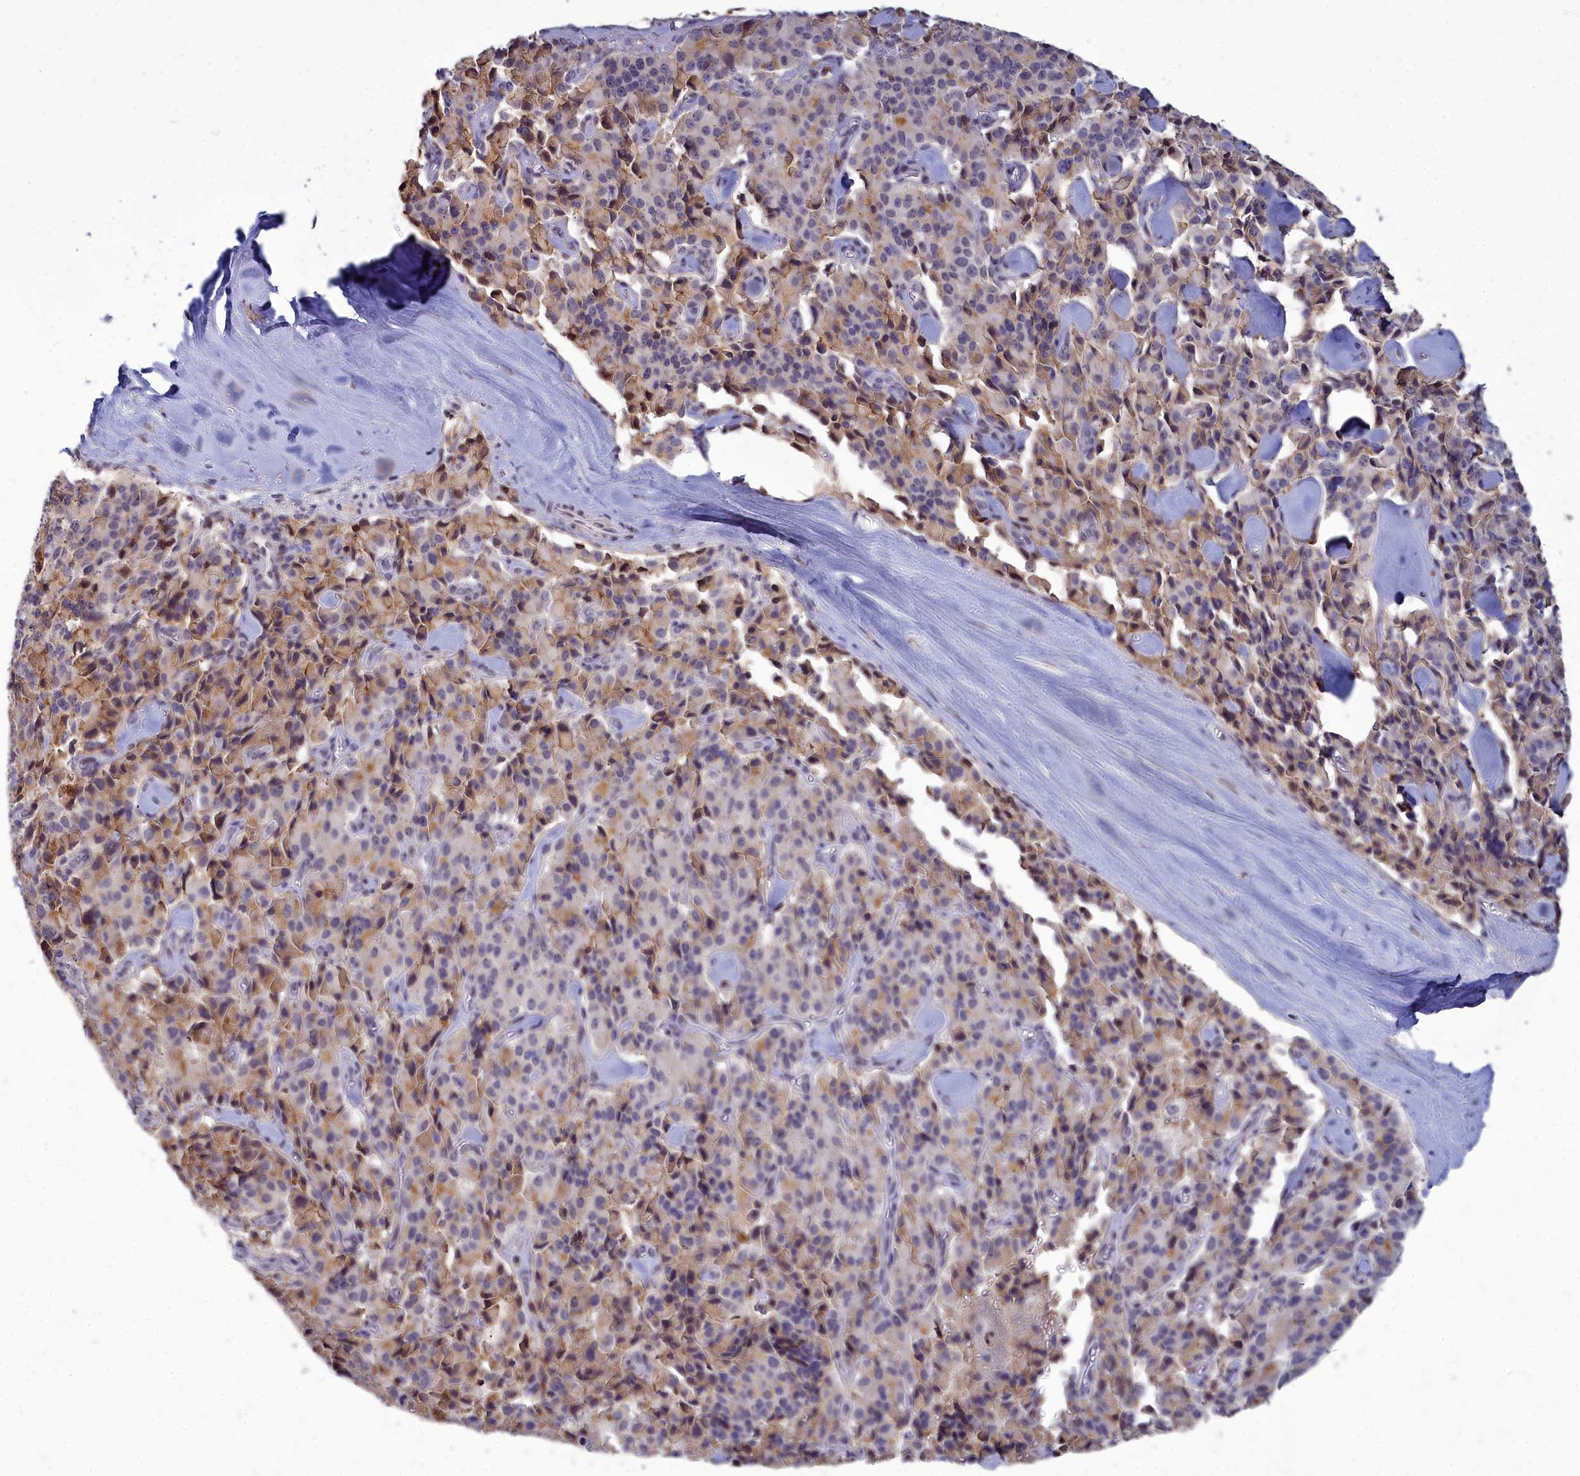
{"staining": {"intensity": "weak", "quantity": "25%-75%", "location": "cytoplasmic/membranous,nuclear"}, "tissue": "pancreatic cancer", "cell_type": "Tumor cells", "image_type": "cancer", "snomed": [{"axis": "morphology", "description": "Adenocarcinoma, NOS"}, {"axis": "topography", "description": "Pancreas"}], "caption": "Pancreatic adenocarcinoma stained with a brown dye exhibits weak cytoplasmic/membranous and nuclear positive staining in approximately 25%-75% of tumor cells.", "gene": "NOXA1", "patient": {"sex": "male", "age": 65}}